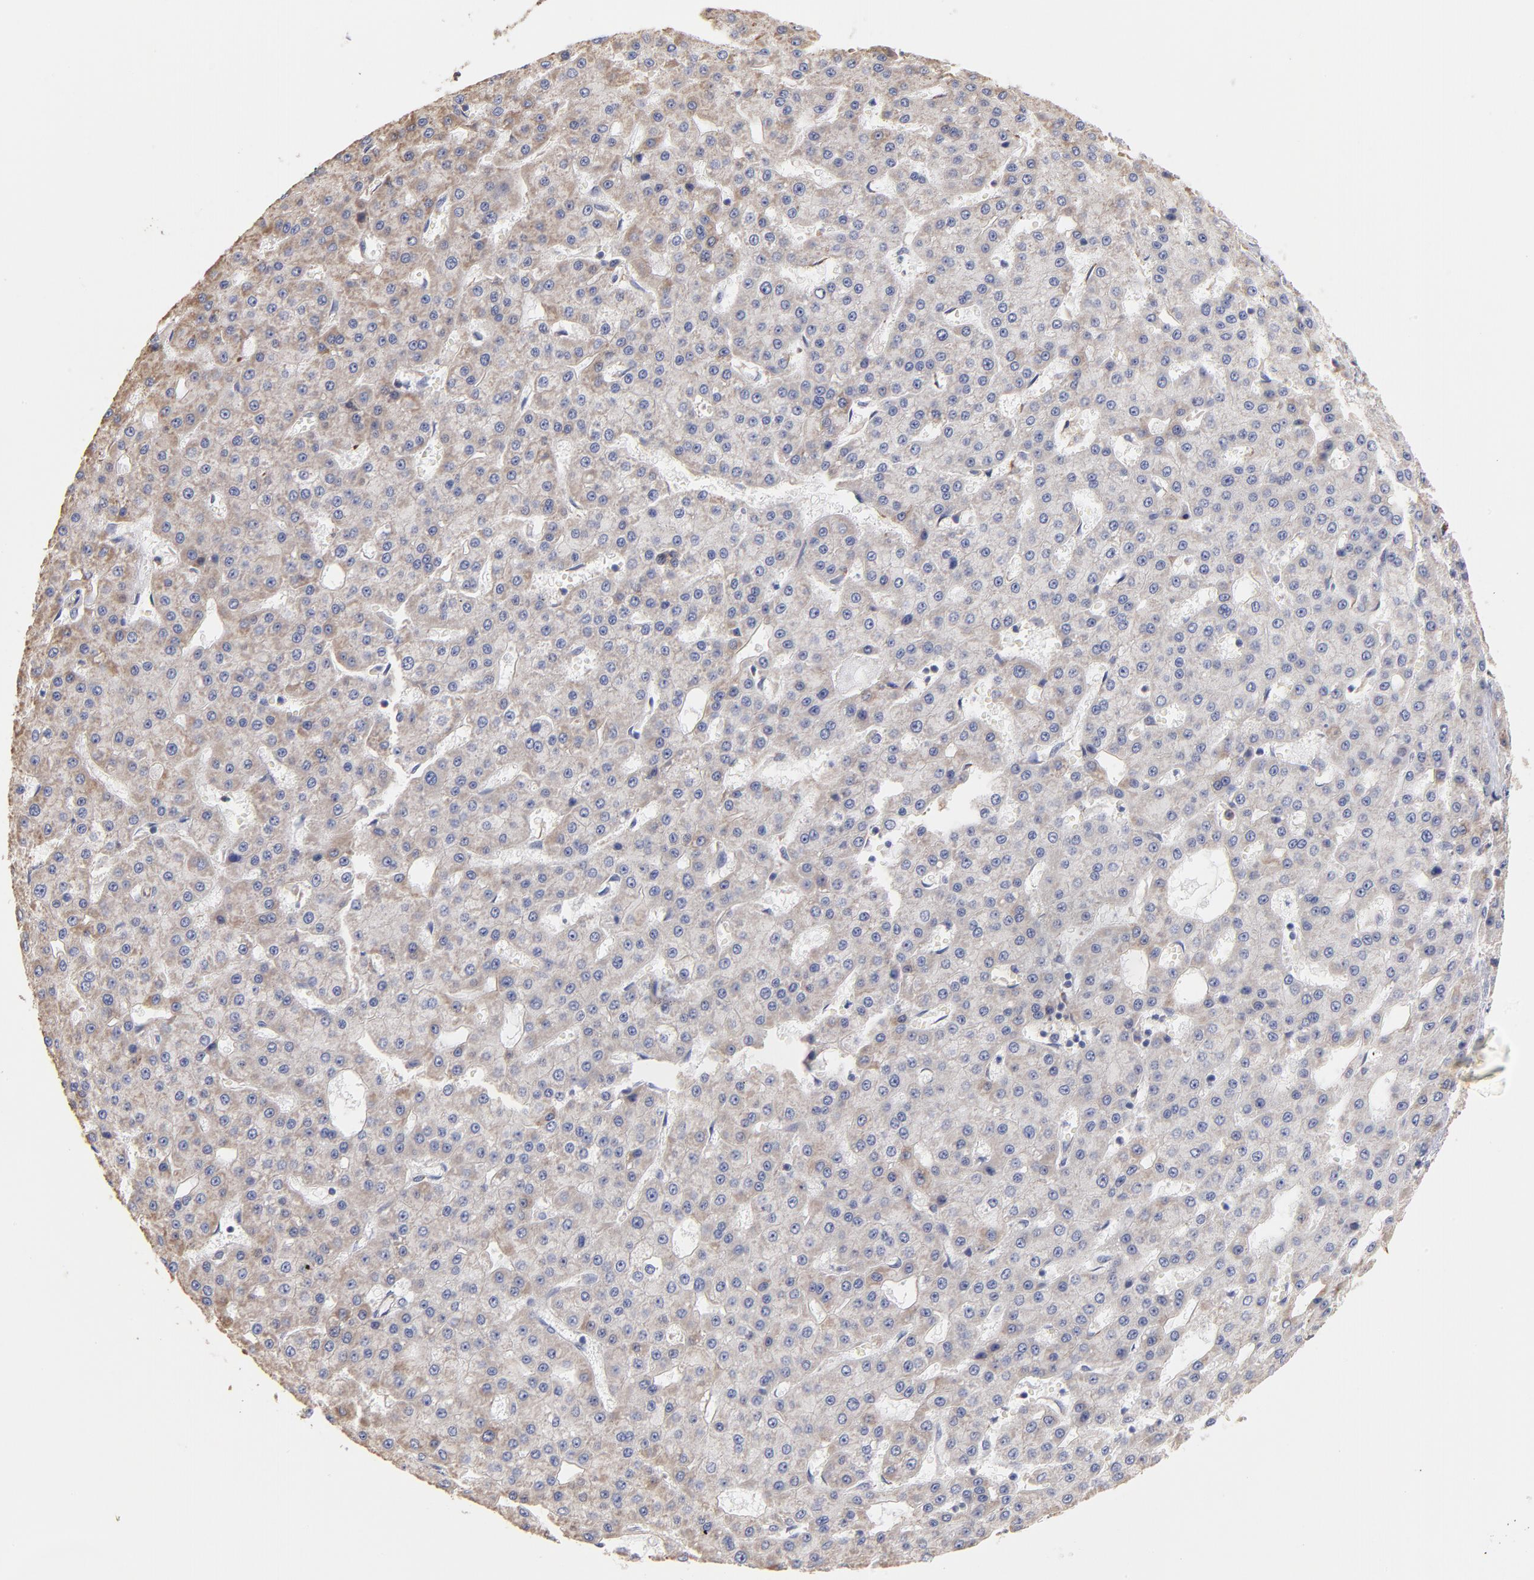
{"staining": {"intensity": "negative", "quantity": "none", "location": "none"}, "tissue": "liver cancer", "cell_type": "Tumor cells", "image_type": "cancer", "snomed": [{"axis": "morphology", "description": "Carcinoma, Hepatocellular, NOS"}, {"axis": "topography", "description": "Liver"}], "caption": "Histopathology image shows no significant protein staining in tumor cells of liver hepatocellular carcinoma. (Stains: DAB immunohistochemistry with hematoxylin counter stain, Microscopy: brightfield microscopy at high magnification).", "gene": "RPL9", "patient": {"sex": "male", "age": 47}}